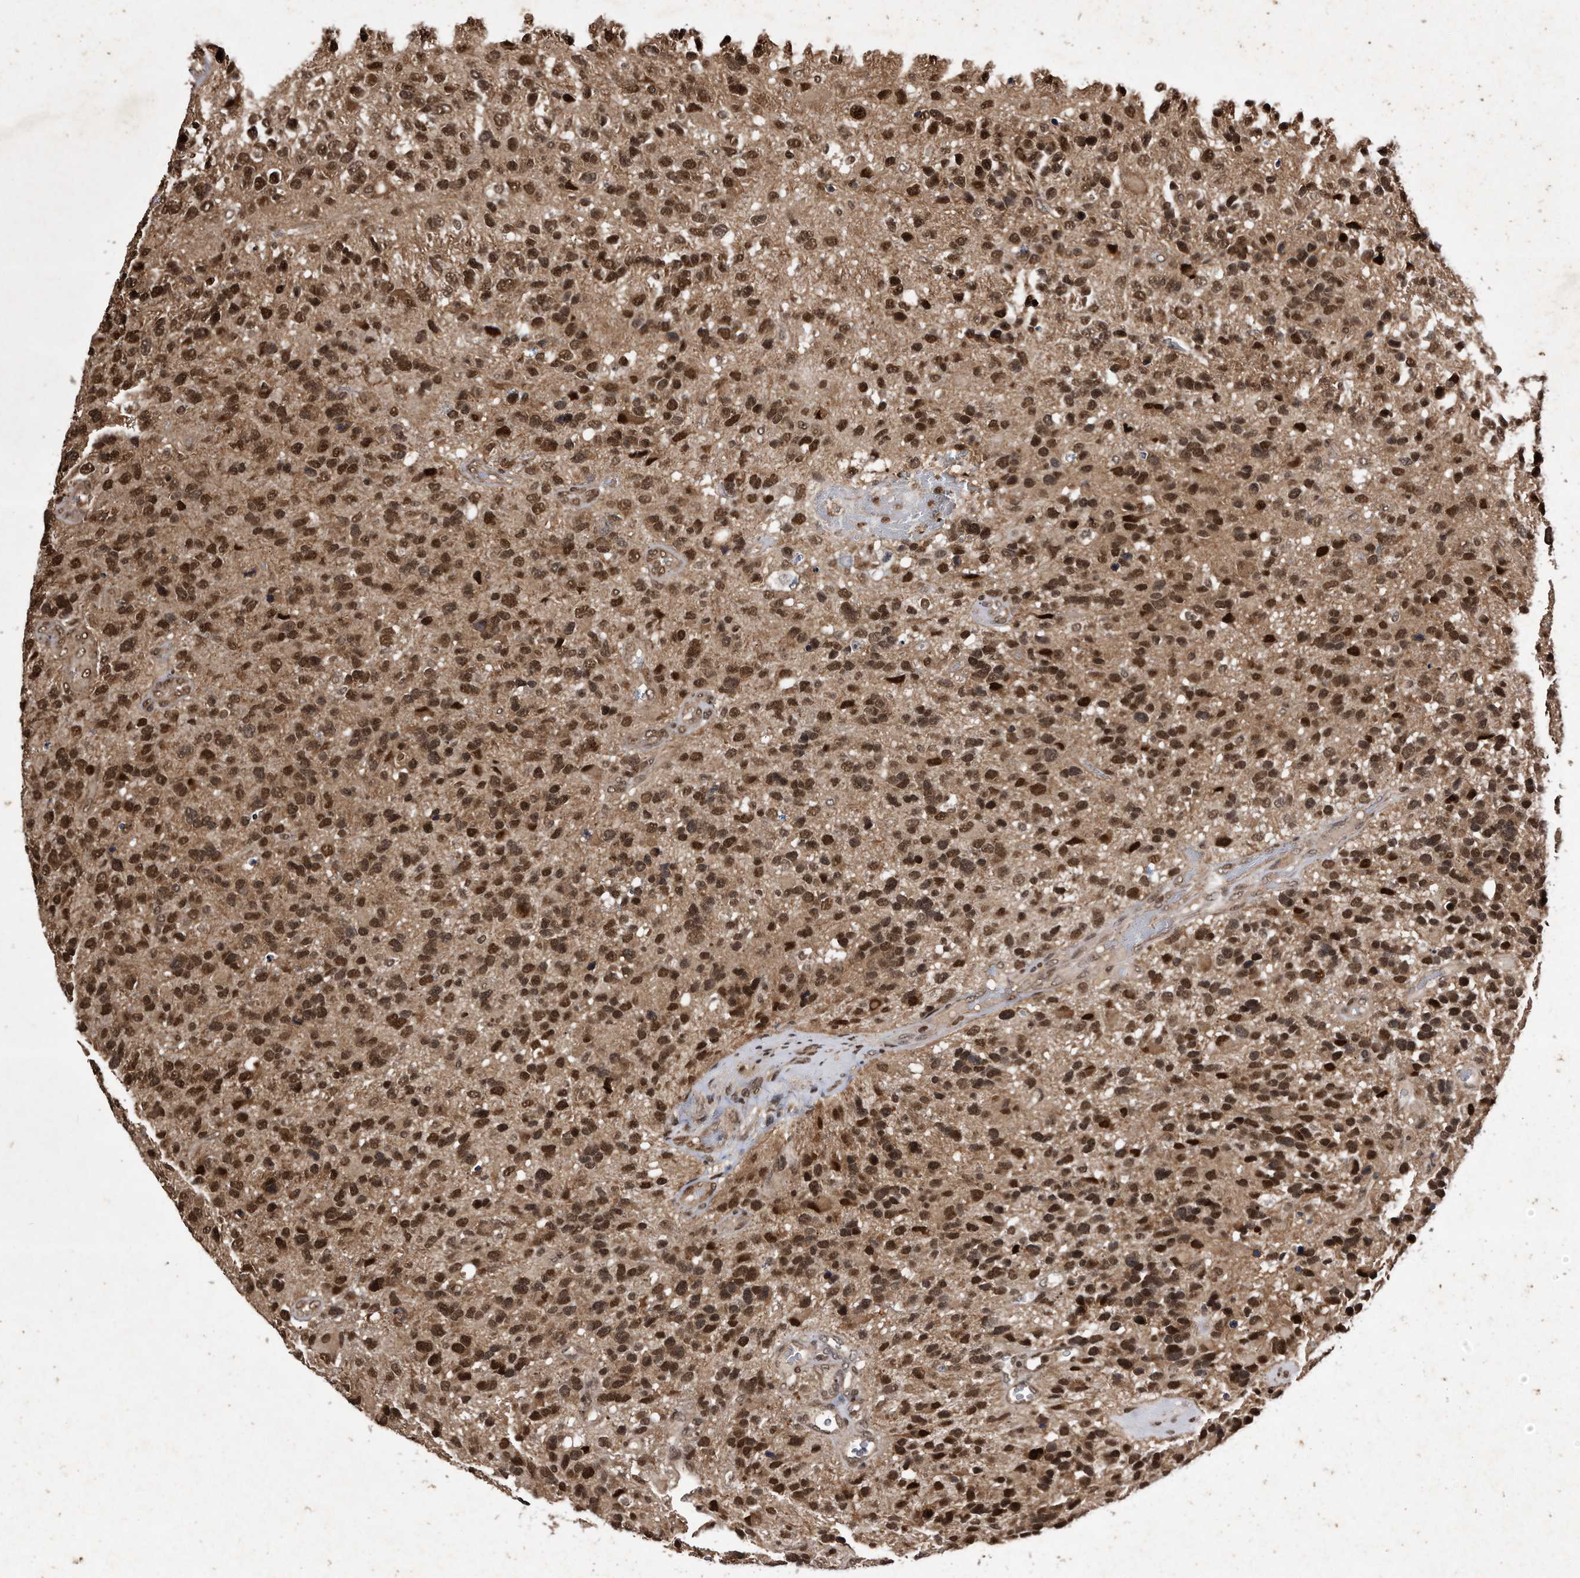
{"staining": {"intensity": "strong", "quantity": ">75%", "location": "nuclear"}, "tissue": "glioma", "cell_type": "Tumor cells", "image_type": "cancer", "snomed": [{"axis": "morphology", "description": "Glioma, malignant, High grade"}, {"axis": "topography", "description": "Brain"}], "caption": "High-grade glioma (malignant) stained with DAB IHC reveals high levels of strong nuclear positivity in about >75% of tumor cells.", "gene": "RAD23B", "patient": {"sex": "female", "age": 58}}